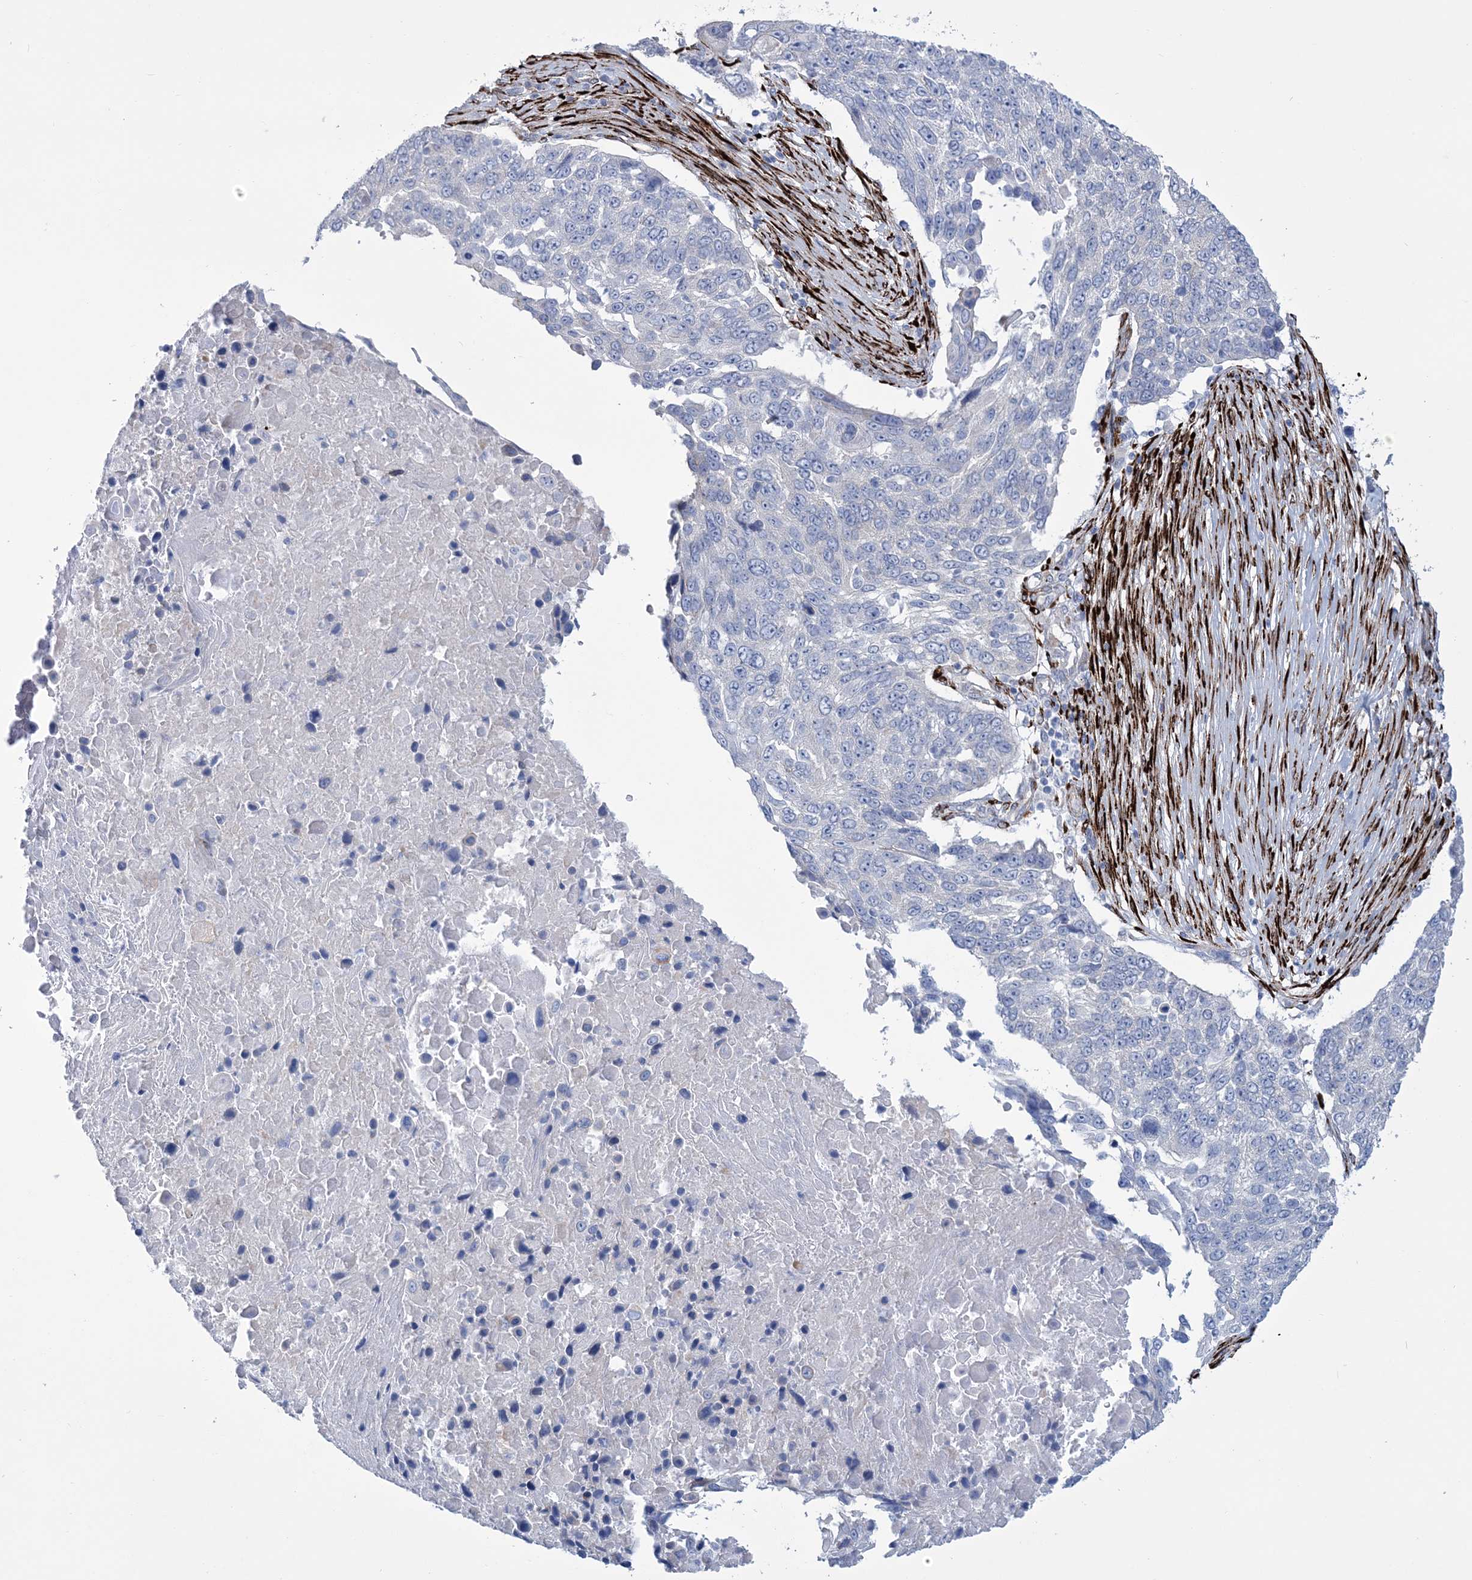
{"staining": {"intensity": "negative", "quantity": "none", "location": "none"}, "tissue": "lung cancer", "cell_type": "Tumor cells", "image_type": "cancer", "snomed": [{"axis": "morphology", "description": "Squamous cell carcinoma, NOS"}, {"axis": "topography", "description": "Lung"}], "caption": "Lung squamous cell carcinoma stained for a protein using immunohistochemistry (IHC) exhibits no expression tumor cells.", "gene": "RAB11FIP5", "patient": {"sex": "male", "age": 66}}